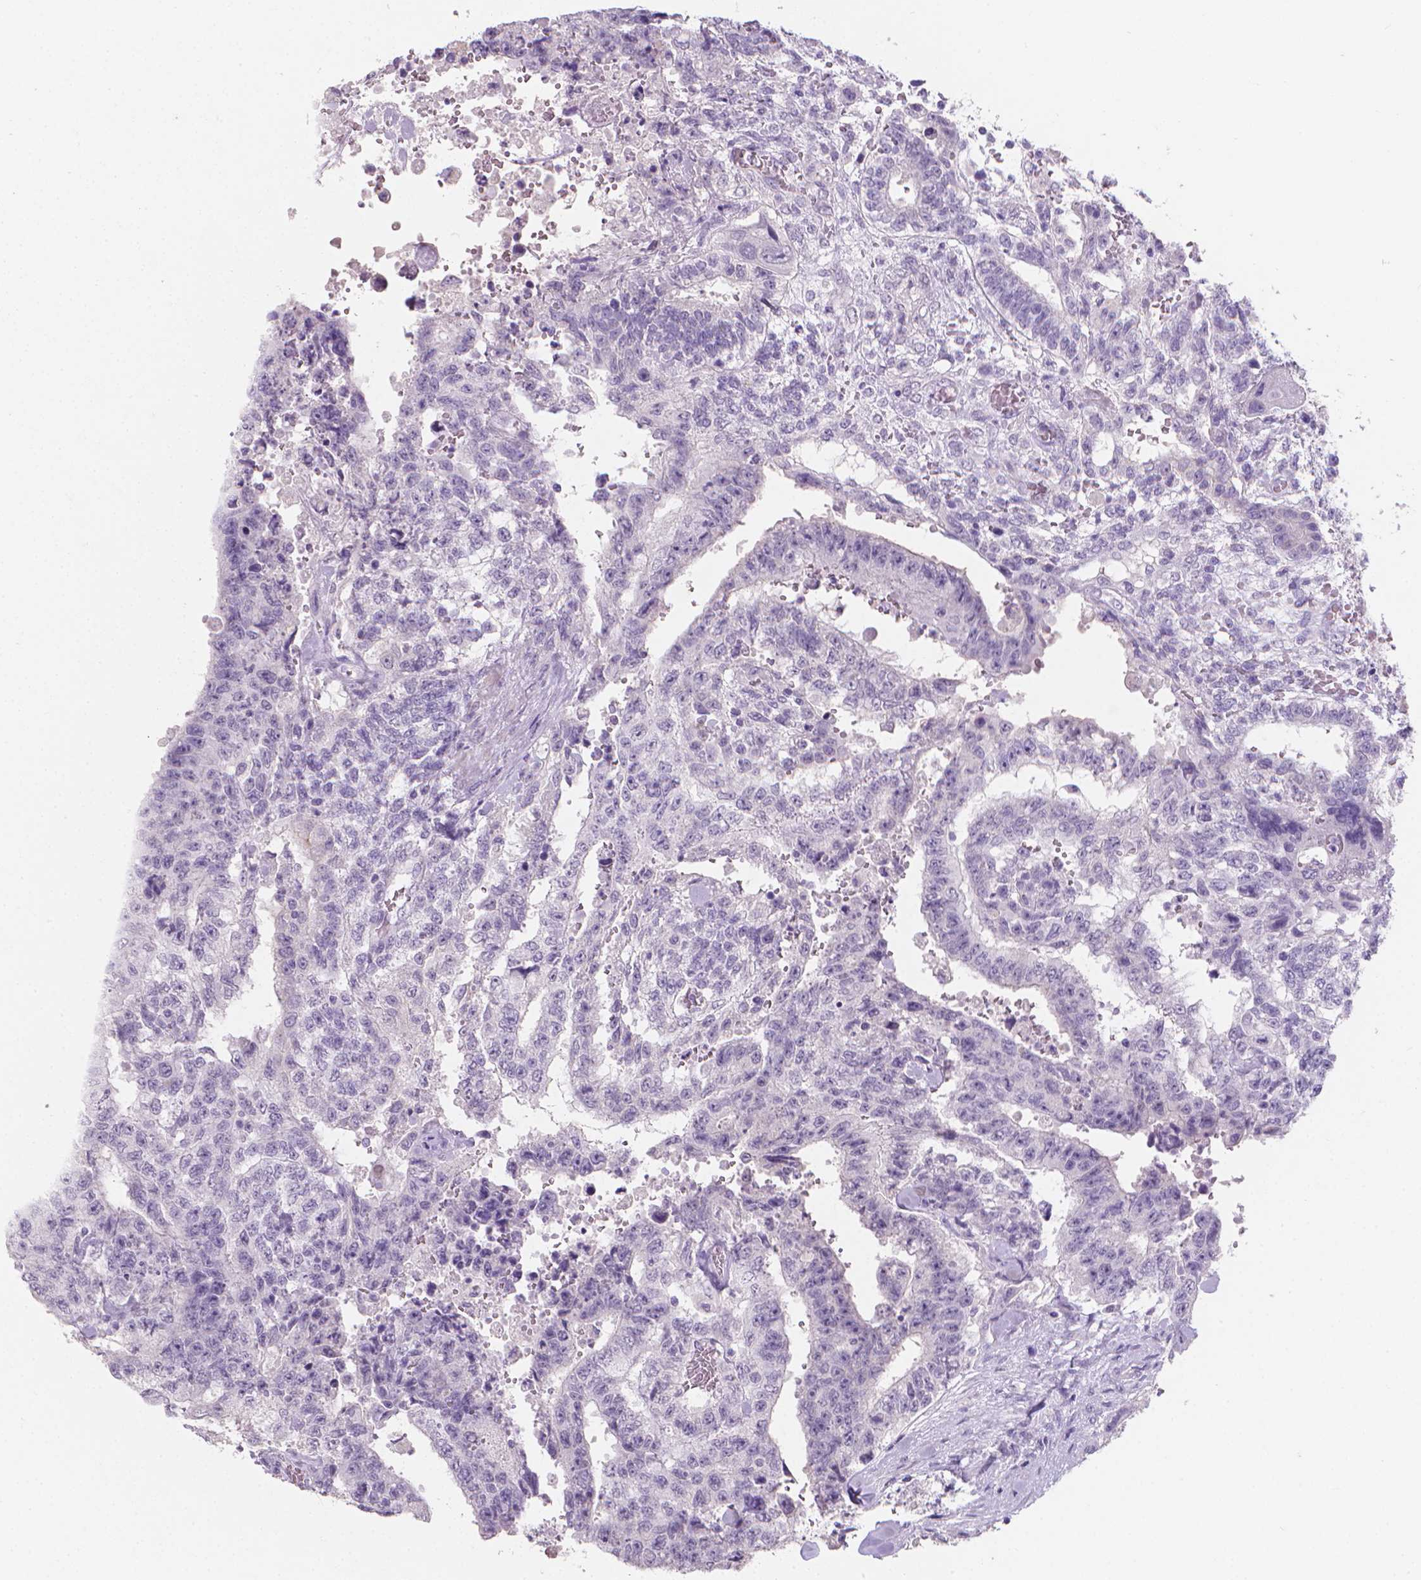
{"staining": {"intensity": "negative", "quantity": "none", "location": "none"}, "tissue": "testis cancer", "cell_type": "Tumor cells", "image_type": "cancer", "snomed": [{"axis": "morphology", "description": "Carcinoma, Embryonal, NOS"}, {"axis": "topography", "description": "Testis"}], "caption": "This micrograph is of testis cancer stained with IHC to label a protein in brown with the nuclei are counter-stained blue. There is no expression in tumor cells.", "gene": "XPNPEP2", "patient": {"sex": "male", "age": 24}}